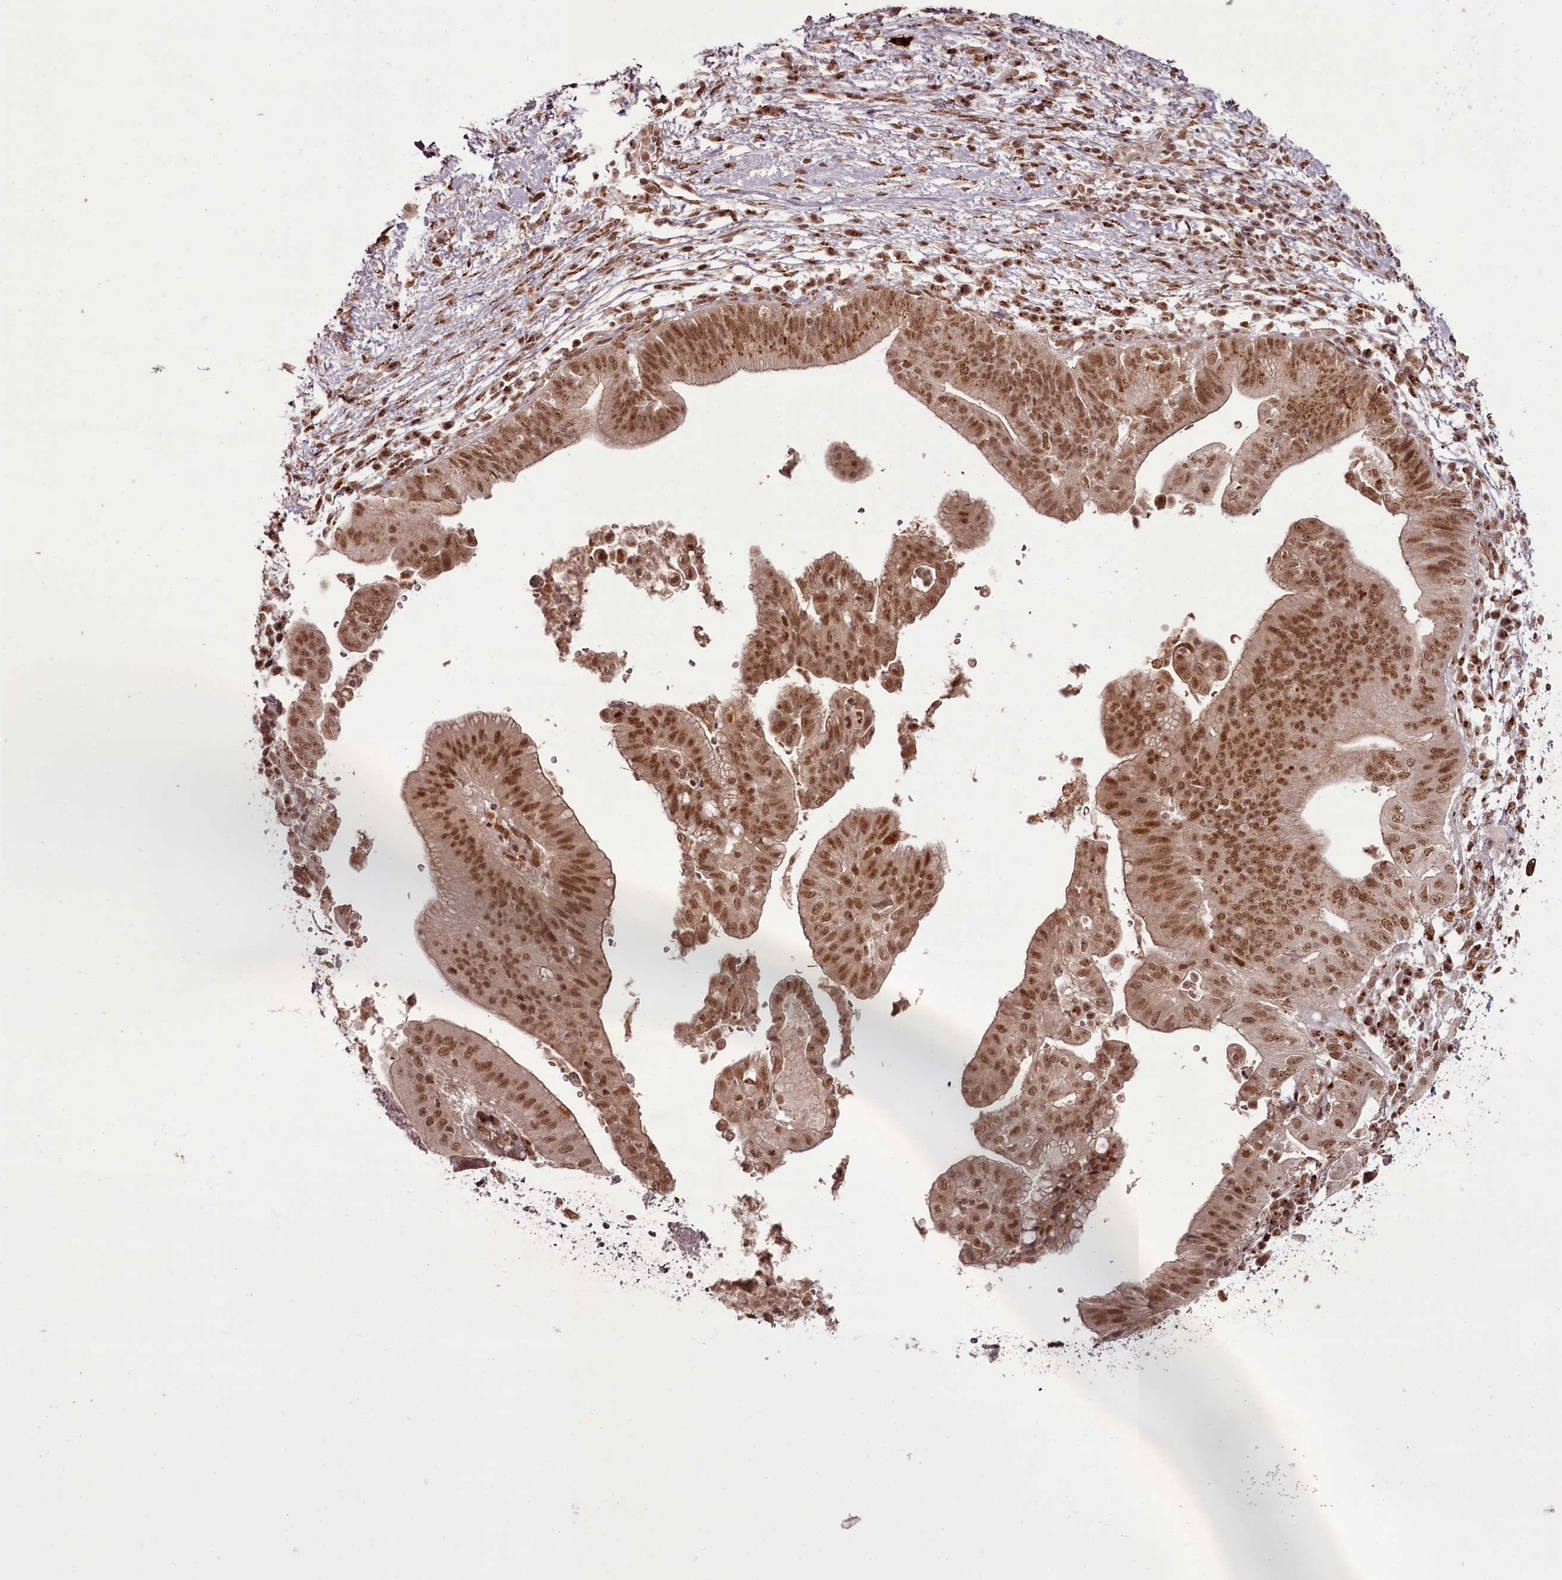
{"staining": {"intensity": "moderate", "quantity": ">75%", "location": "cytoplasmic/membranous,nuclear"}, "tissue": "pancreatic cancer", "cell_type": "Tumor cells", "image_type": "cancer", "snomed": [{"axis": "morphology", "description": "Adenocarcinoma, NOS"}, {"axis": "topography", "description": "Pancreas"}], "caption": "Pancreatic cancer (adenocarcinoma) was stained to show a protein in brown. There is medium levels of moderate cytoplasmic/membranous and nuclear expression in approximately >75% of tumor cells.", "gene": "CEP83", "patient": {"sex": "male", "age": 68}}